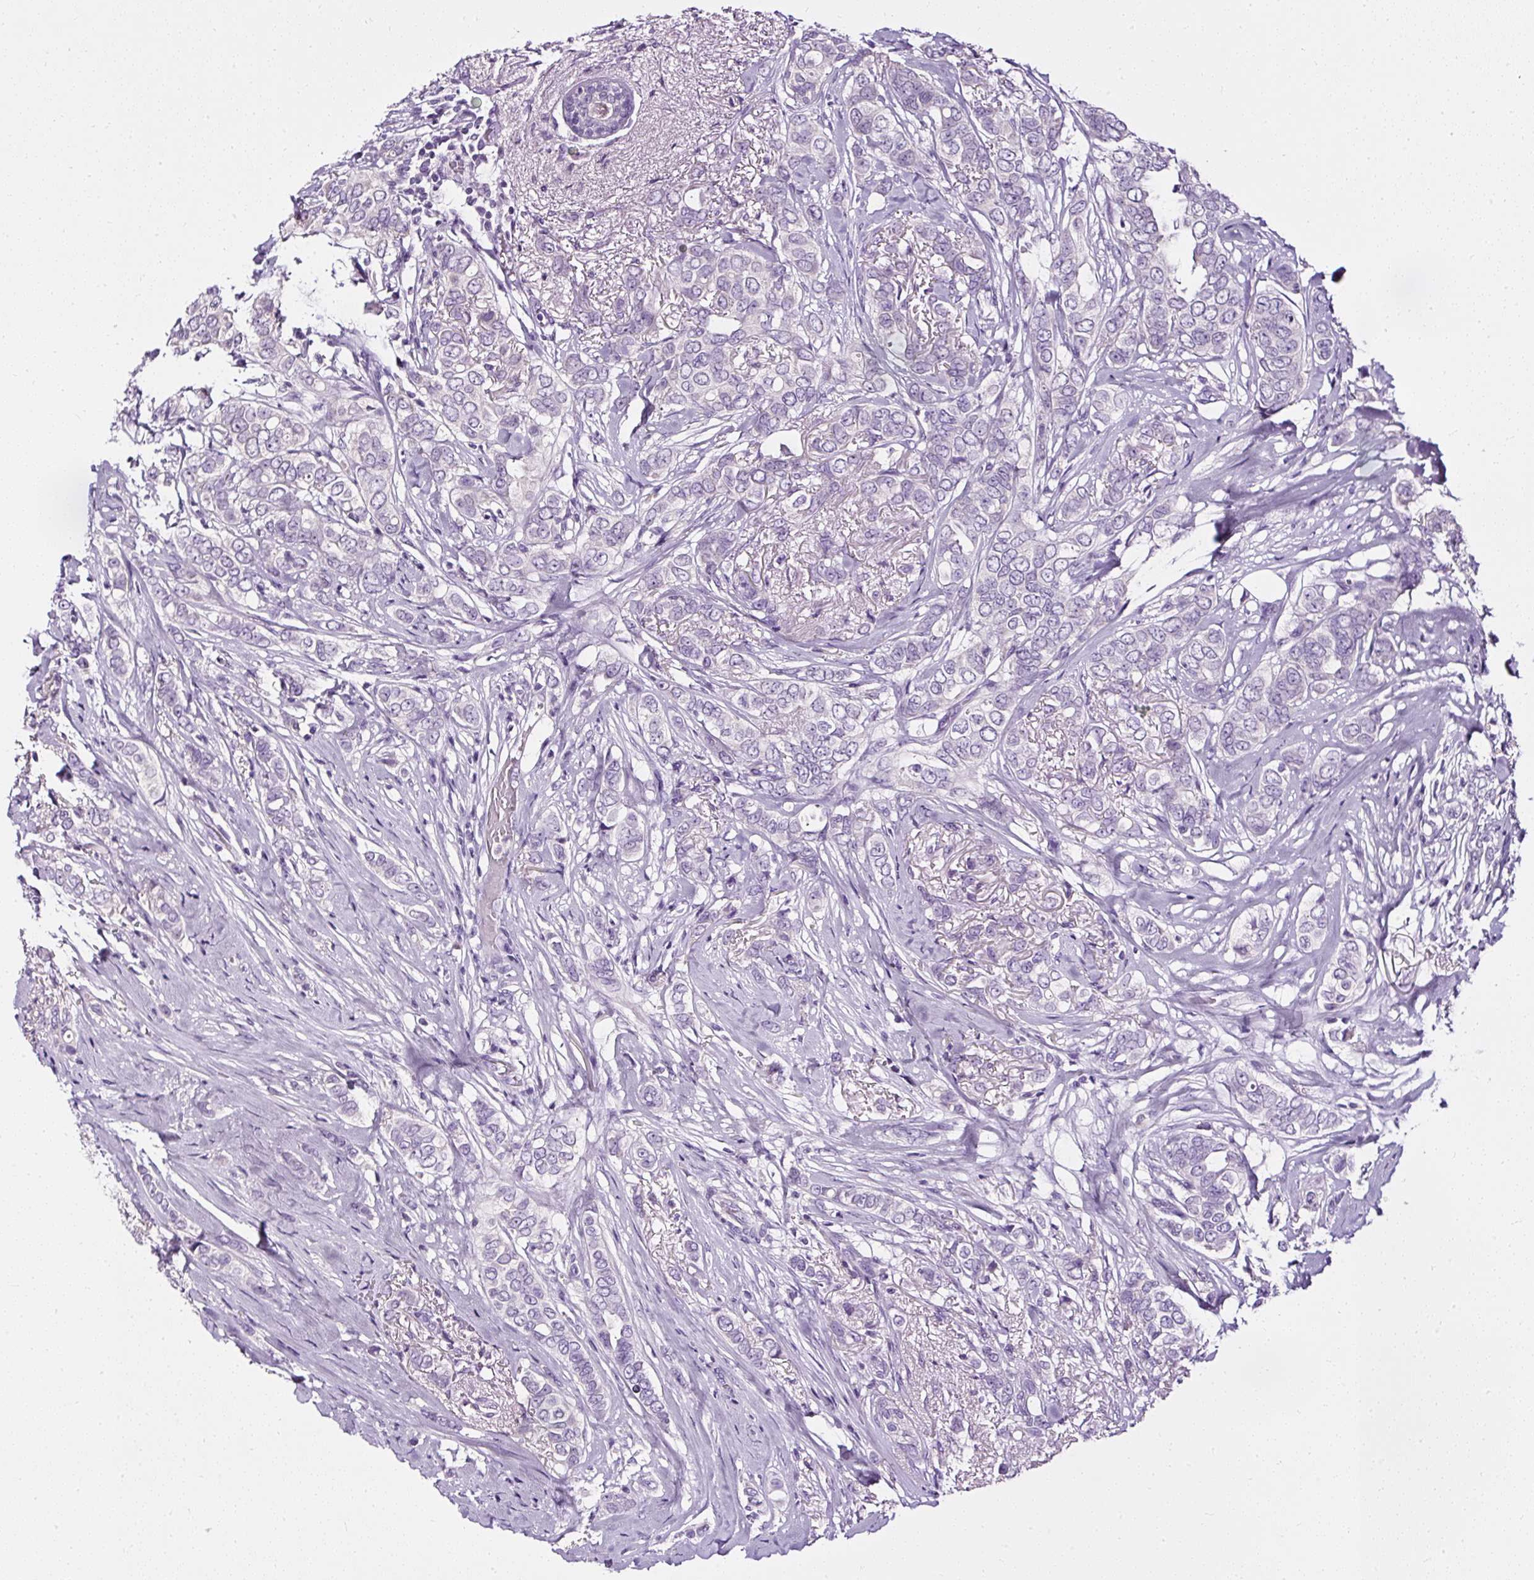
{"staining": {"intensity": "negative", "quantity": "none", "location": "none"}, "tissue": "breast cancer", "cell_type": "Tumor cells", "image_type": "cancer", "snomed": [{"axis": "morphology", "description": "Lobular carcinoma"}, {"axis": "topography", "description": "Breast"}], "caption": "This is an immunohistochemistry image of breast cancer. There is no positivity in tumor cells.", "gene": "ATP2A1", "patient": {"sex": "female", "age": 51}}